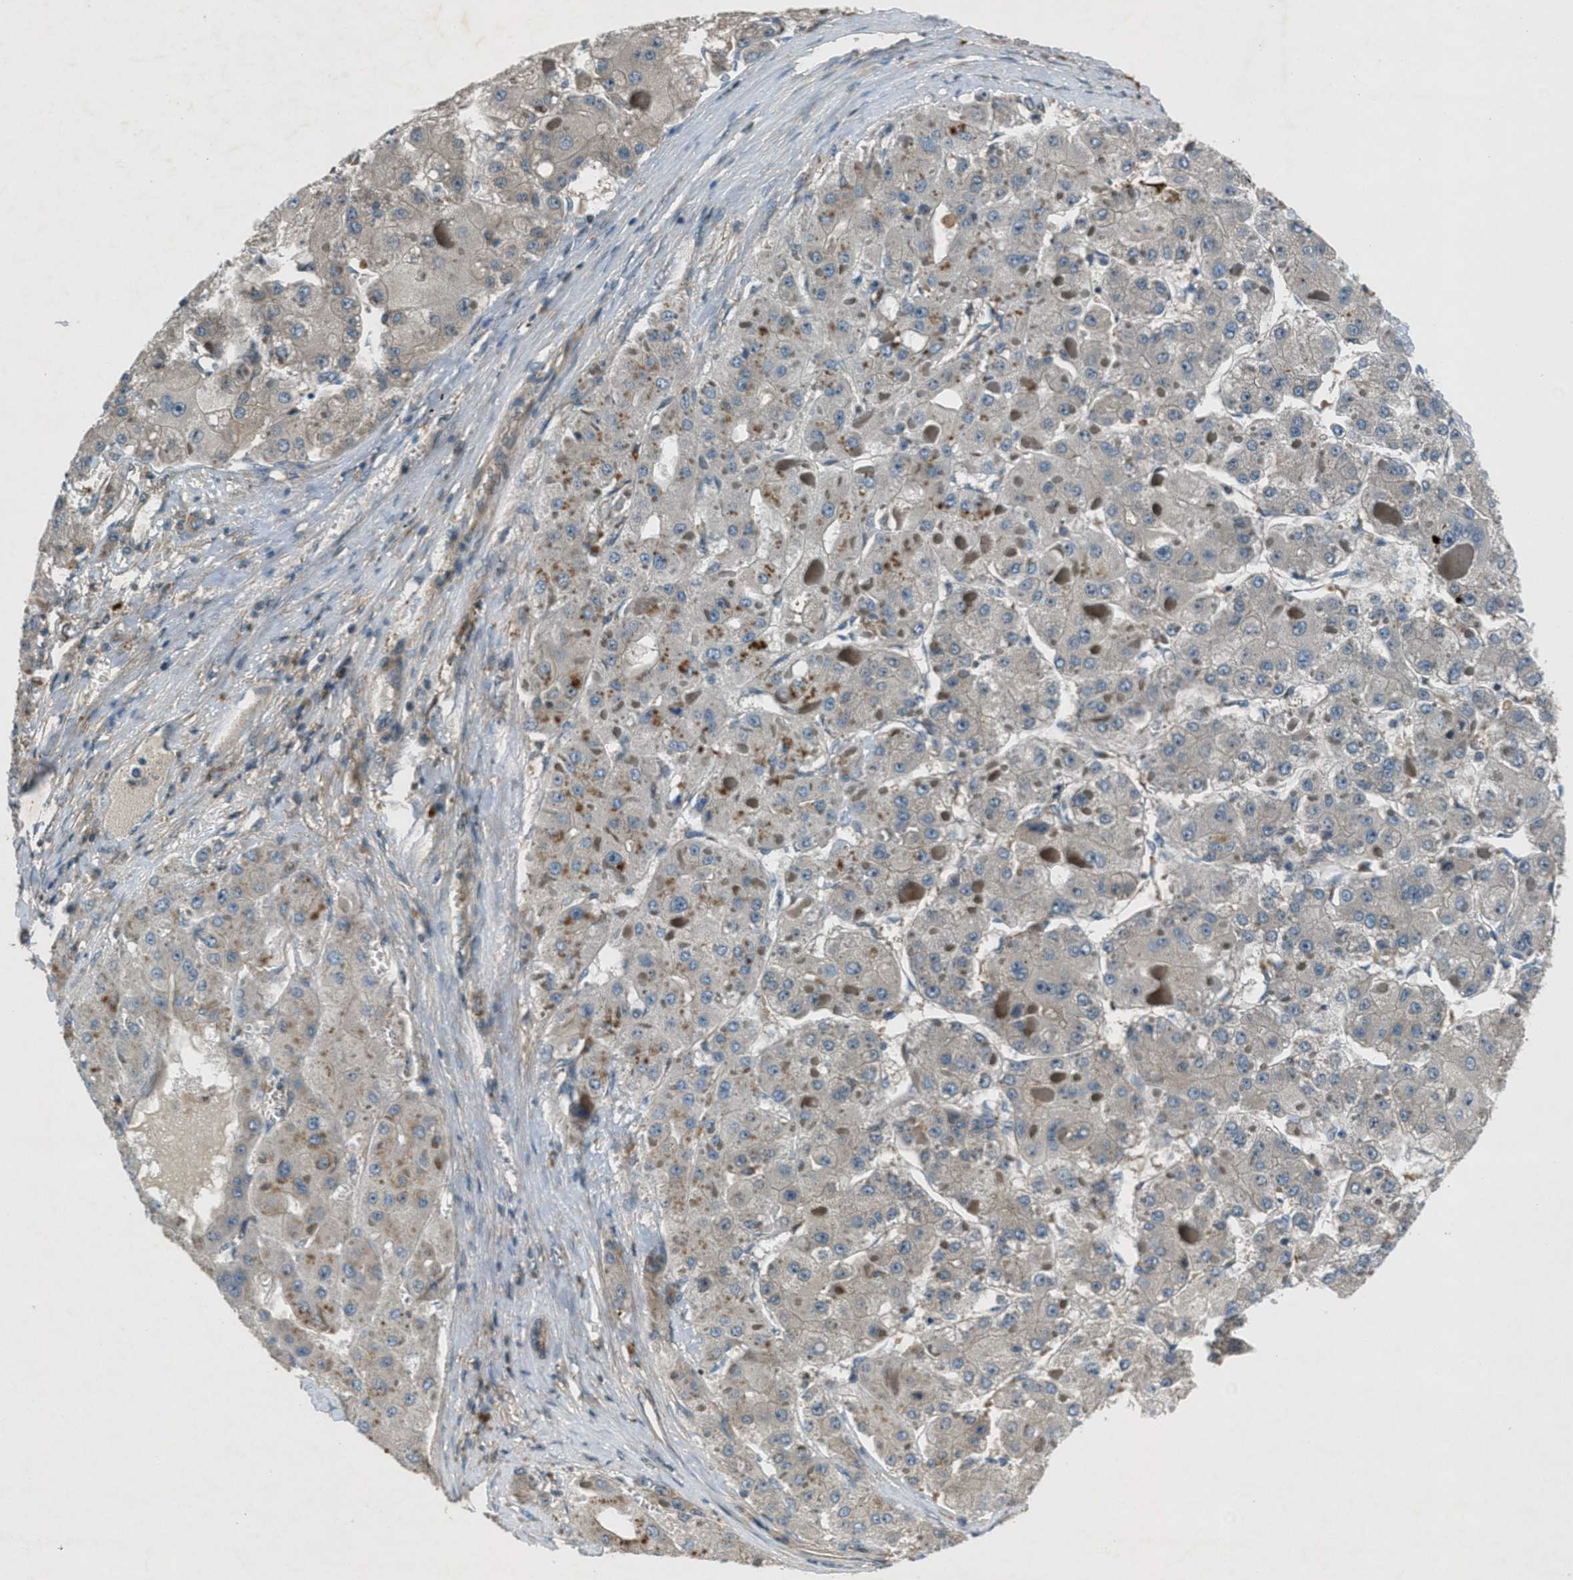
{"staining": {"intensity": "negative", "quantity": "none", "location": "none"}, "tissue": "liver cancer", "cell_type": "Tumor cells", "image_type": "cancer", "snomed": [{"axis": "morphology", "description": "Carcinoma, Hepatocellular, NOS"}, {"axis": "topography", "description": "Liver"}], "caption": "A high-resolution micrograph shows immunohistochemistry (IHC) staining of liver cancer, which exhibits no significant positivity in tumor cells.", "gene": "EPSTI1", "patient": {"sex": "female", "age": 73}}